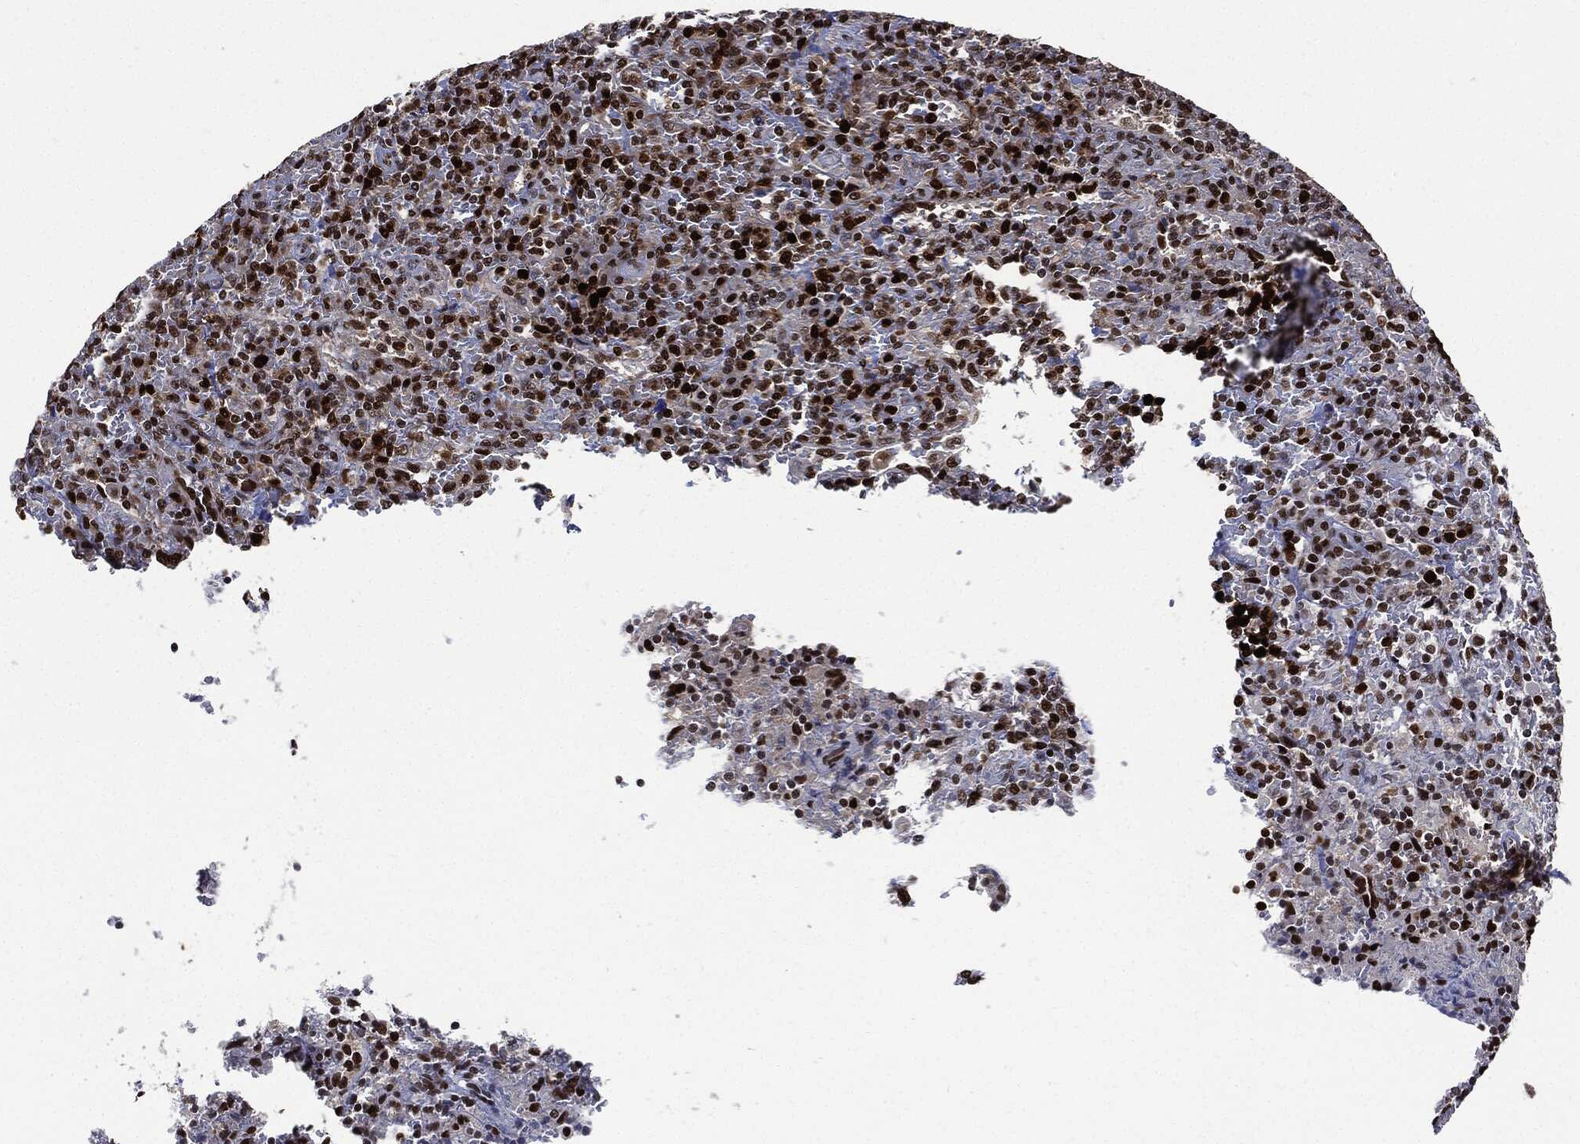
{"staining": {"intensity": "strong", "quantity": ">75%", "location": "nuclear"}, "tissue": "lymphoma", "cell_type": "Tumor cells", "image_type": "cancer", "snomed": [{"axis": "morphology", "description": "Malignant lymphoma, non-Hodgkin's type, Low grade"}, {"axis": "topography", "description": "Spleen"}], "caption": "Malignant lymphoma, non-Hodgkin's type (low-grade) was stained to show a protein in brown. There is high levels of strong nuclear positivity in about >75% of tumor cells.", "gene": "PCNA", "patient": {"sex": "male", "age": 62}}